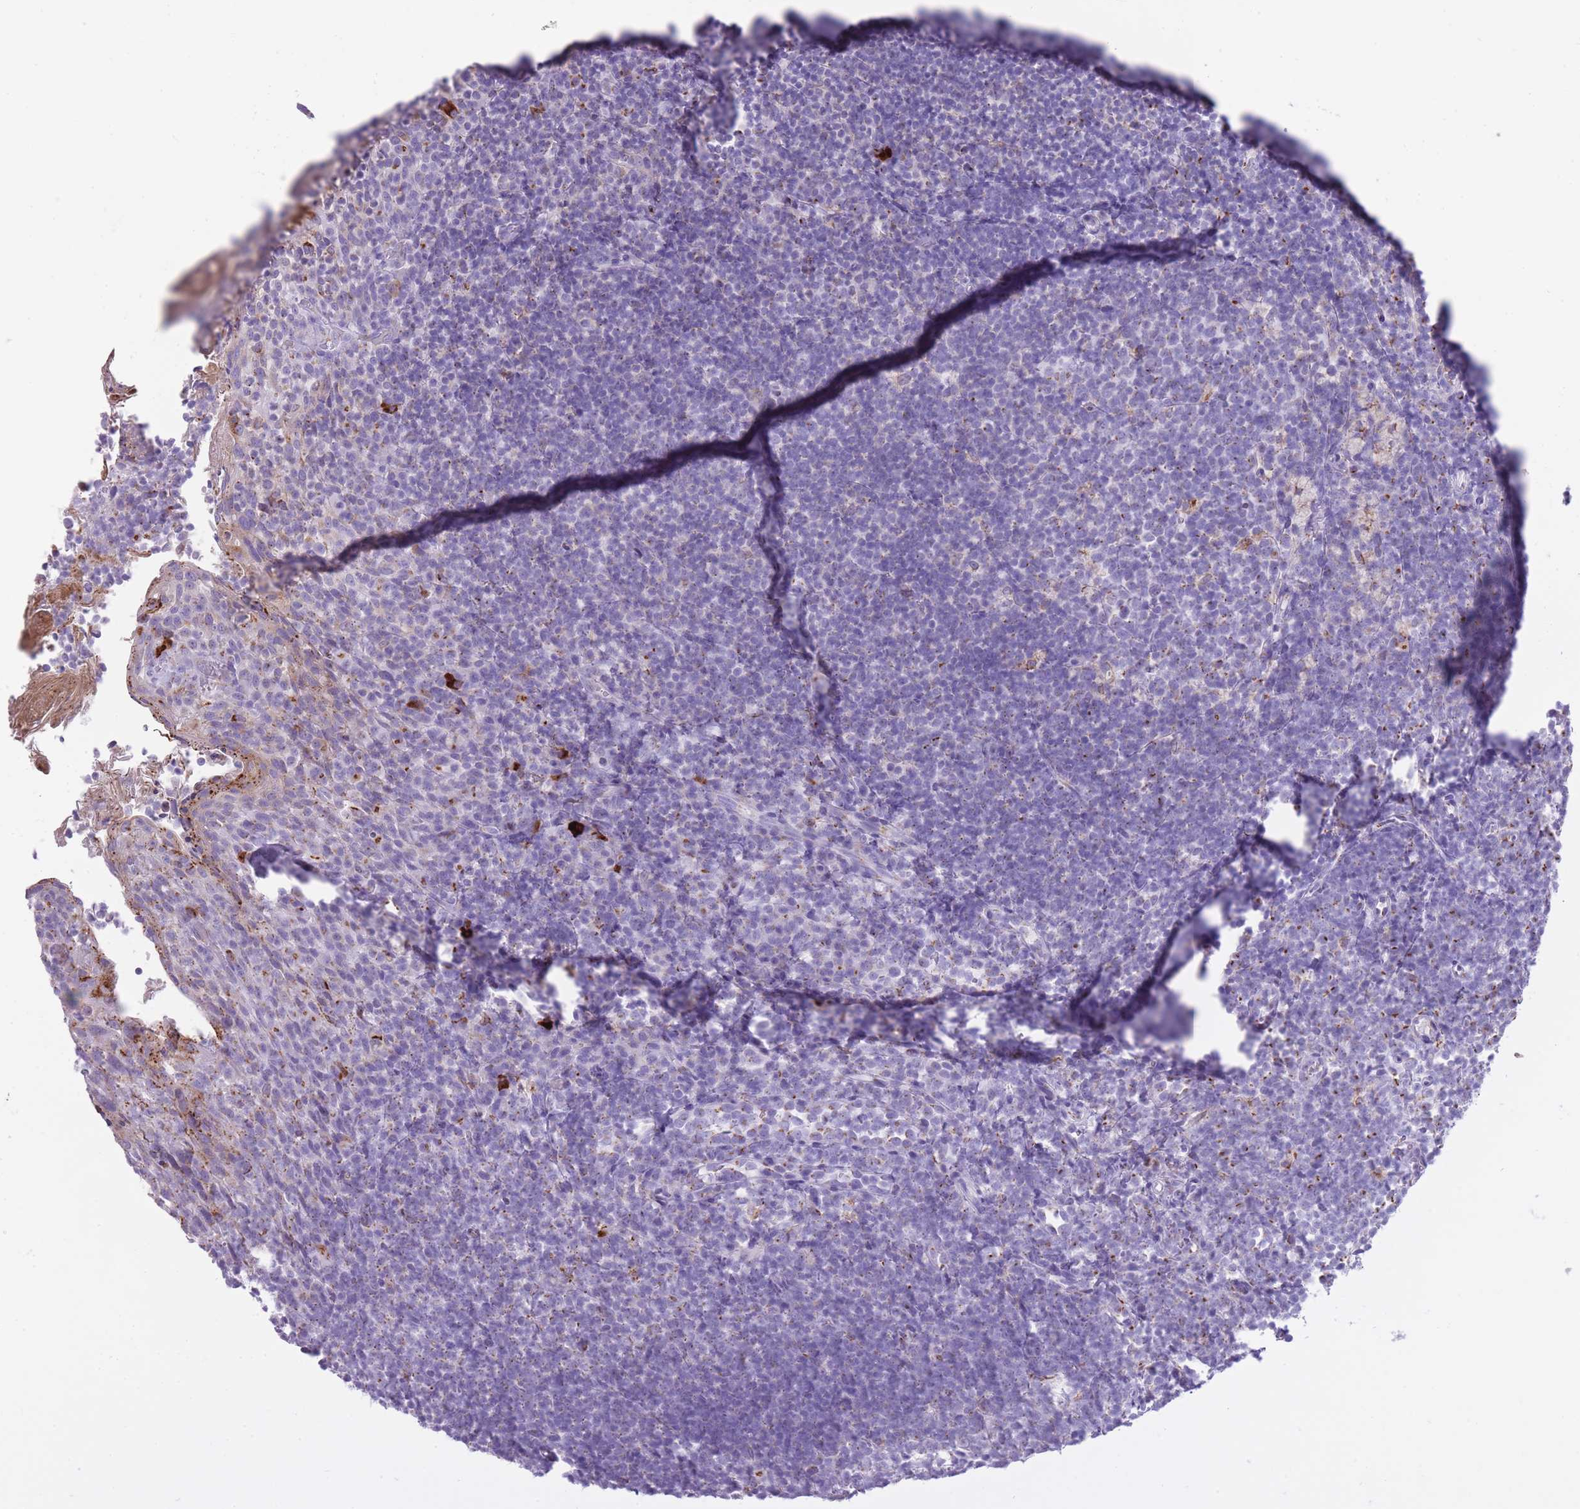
{"staining": {"intensity": "moderate", "quantity": "25%-75%", "location": "cytoplasmic/membranous"}, "tissue": "tonsil", "cell_type": "Germinal center cells", "image_type": "normal", "snomed": [{"axis": "morphology", "description": "Normal tissue, NOS"}, {"axis": "topography", "description": "Tonsil"}], "caption": "Immunohistochemical staining of normal human tonsil shows 25%-75% levels of moderate cytoplasmic/membranous protein positivity in about 25%-75% of germinal center cells.", "gene": "B4GALT2", "patient": {"sex": "female", "age": 10}}